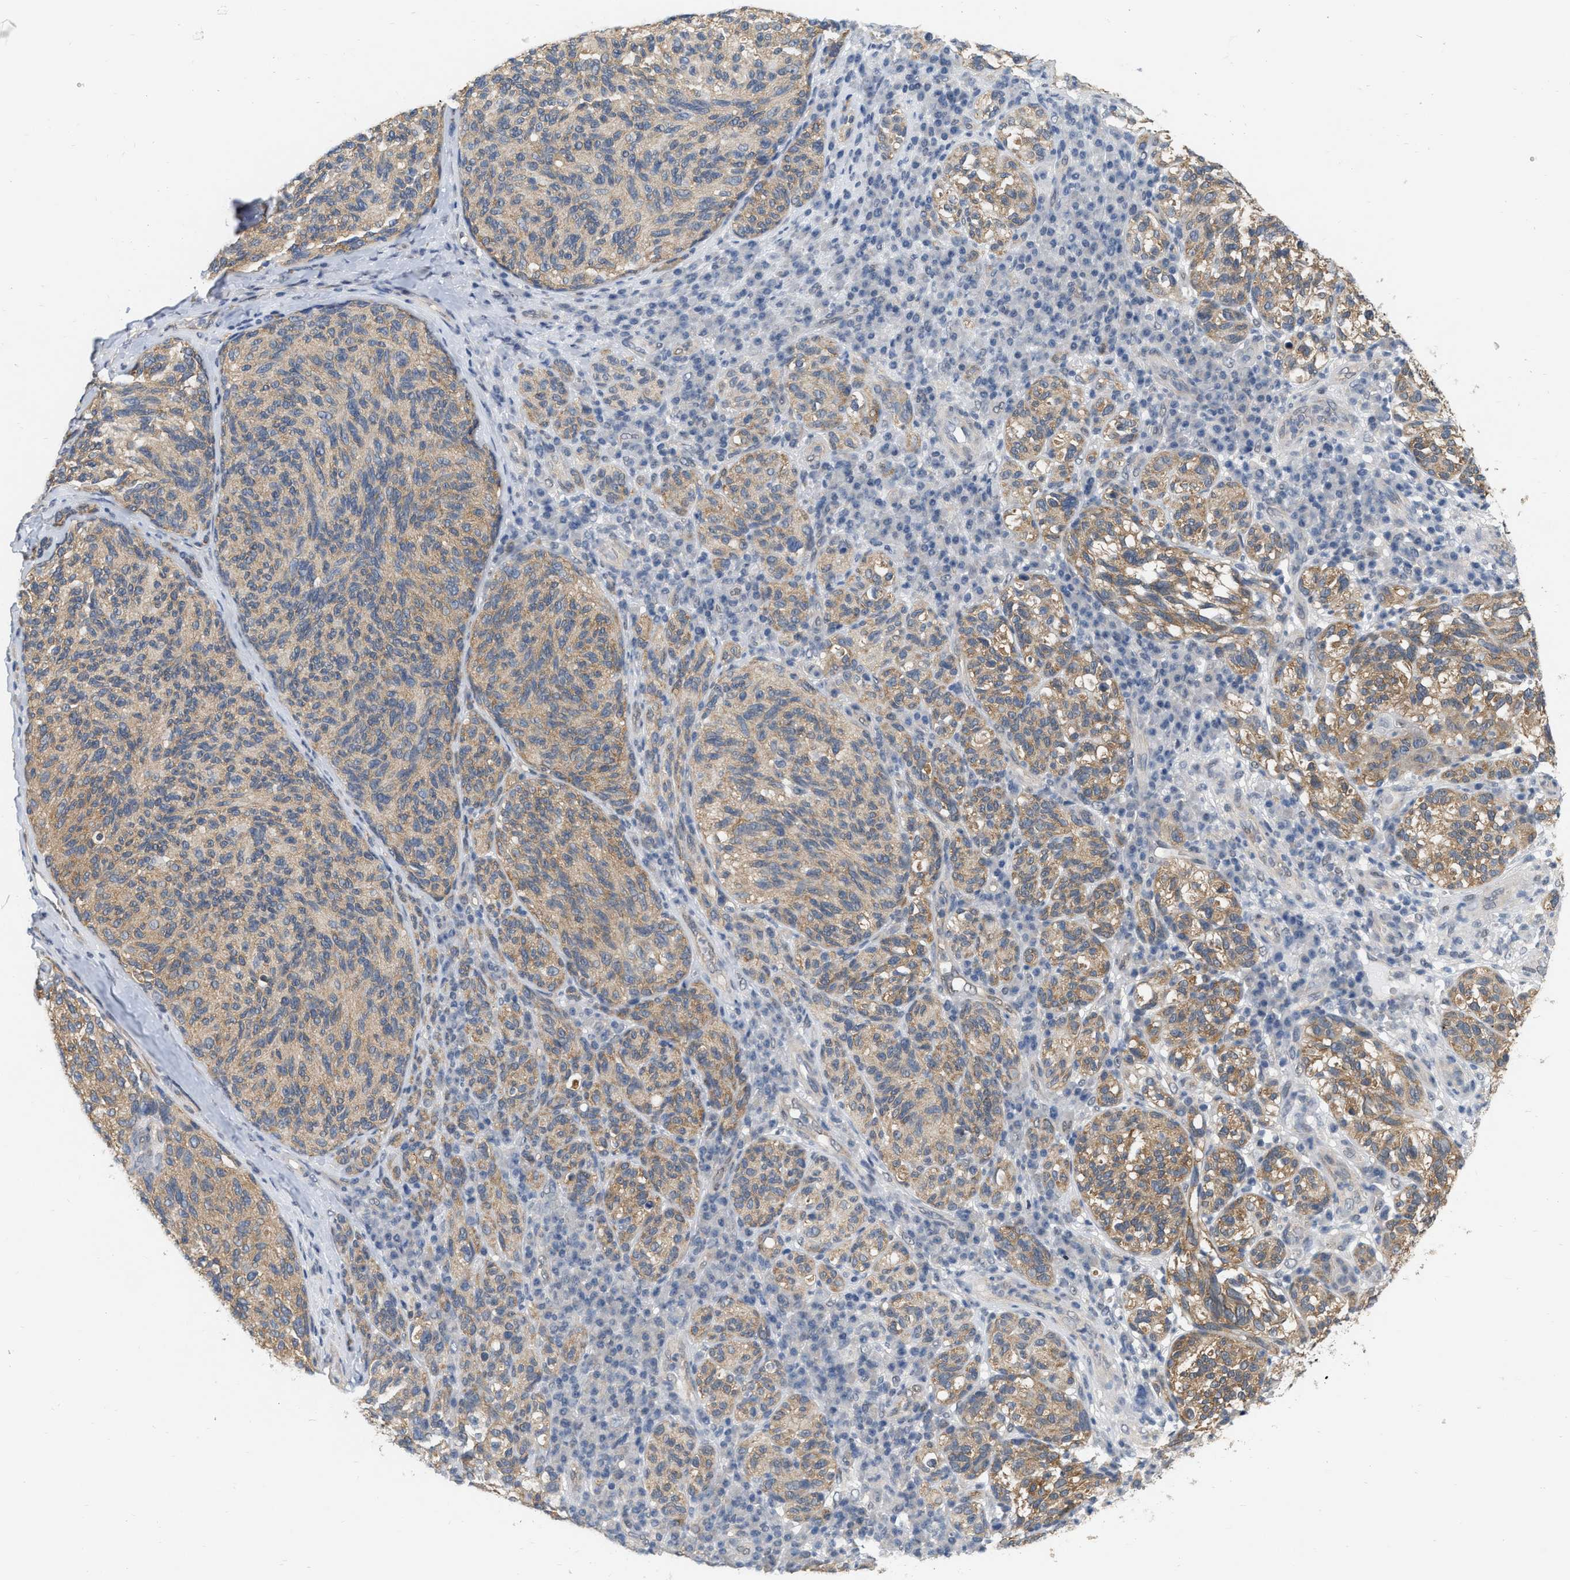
{"staining": {"intensity": "weak", "quantity": ">75%", "location": "cytoplasmic/membranous"}, "tissue": "melanoma", "cell_type": "Tumor cells", "image_type": "cancer", "snomed": [{"axis": "morphology", "description": "Malignant melanoma, NOS"}, {"axis": "topography", "description": "Skin"}], "caption": "Melanoma stained with DAB (3,3'-diaminobenzidine) IHC demonstrates low levels of weak cytoplasmic/membranous positivity in approximately >75% of tumor cells.", "gene": "RUVBL1", "patient": {"sex": "female", "age": 73}}